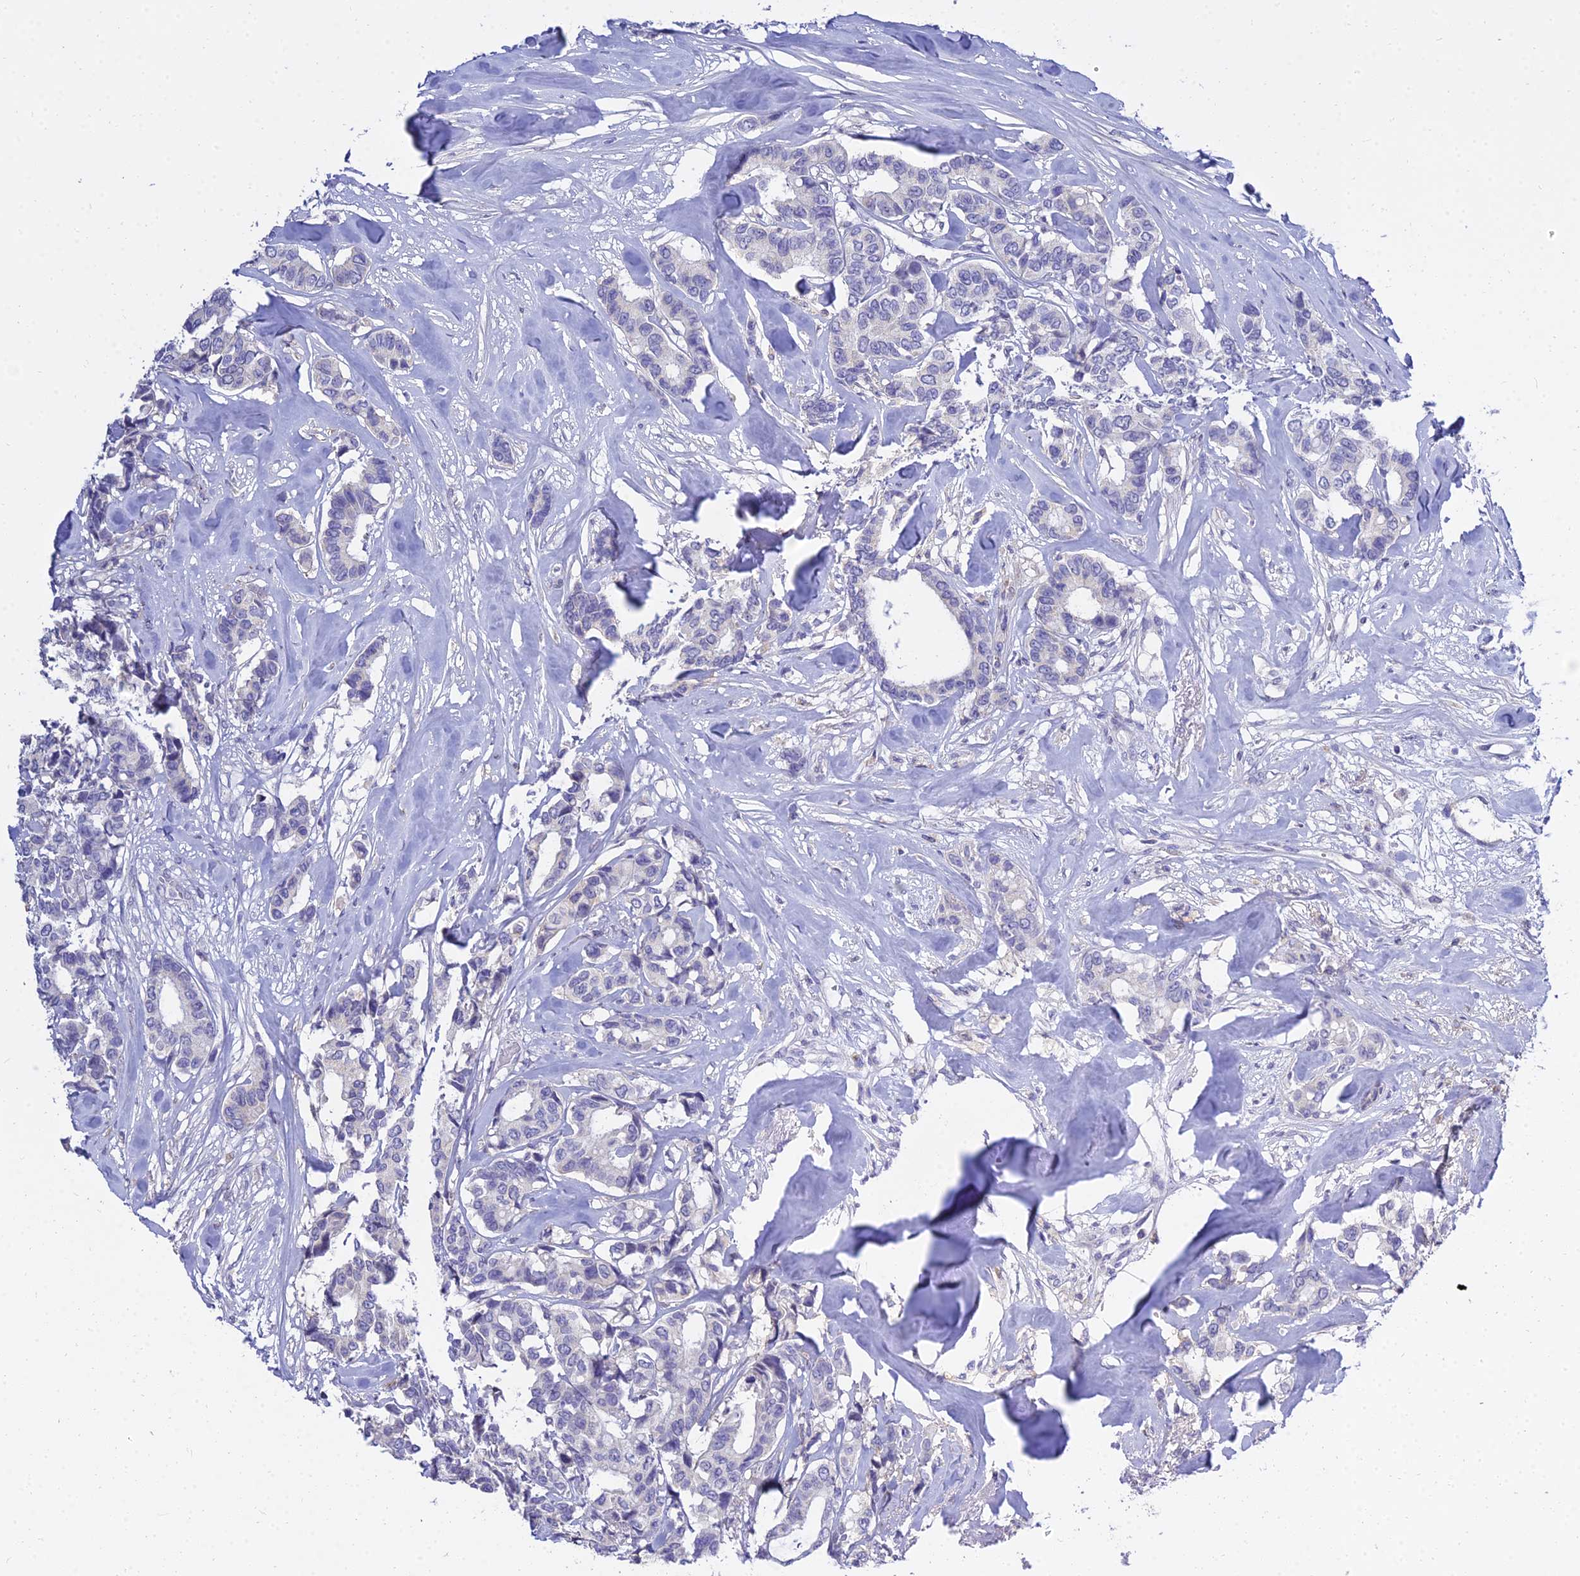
{"staining": {"intensity": "negative", "quantity": "none", "location": "none"}, "tissue": "breast cancer", "cell_type": "Tumor cells", "image_type": "cancer", "snomed": [{"axis": "morphology", "description": "Duct carcinoma"}, {"axis": "topography", "description": "Breast"}], "caption": "Tumor cells show no significant staining in infiltrating ductal carcinoma (breast).", "gene": "VWC2L", "patient": {"sex": "female", "age": 87}}